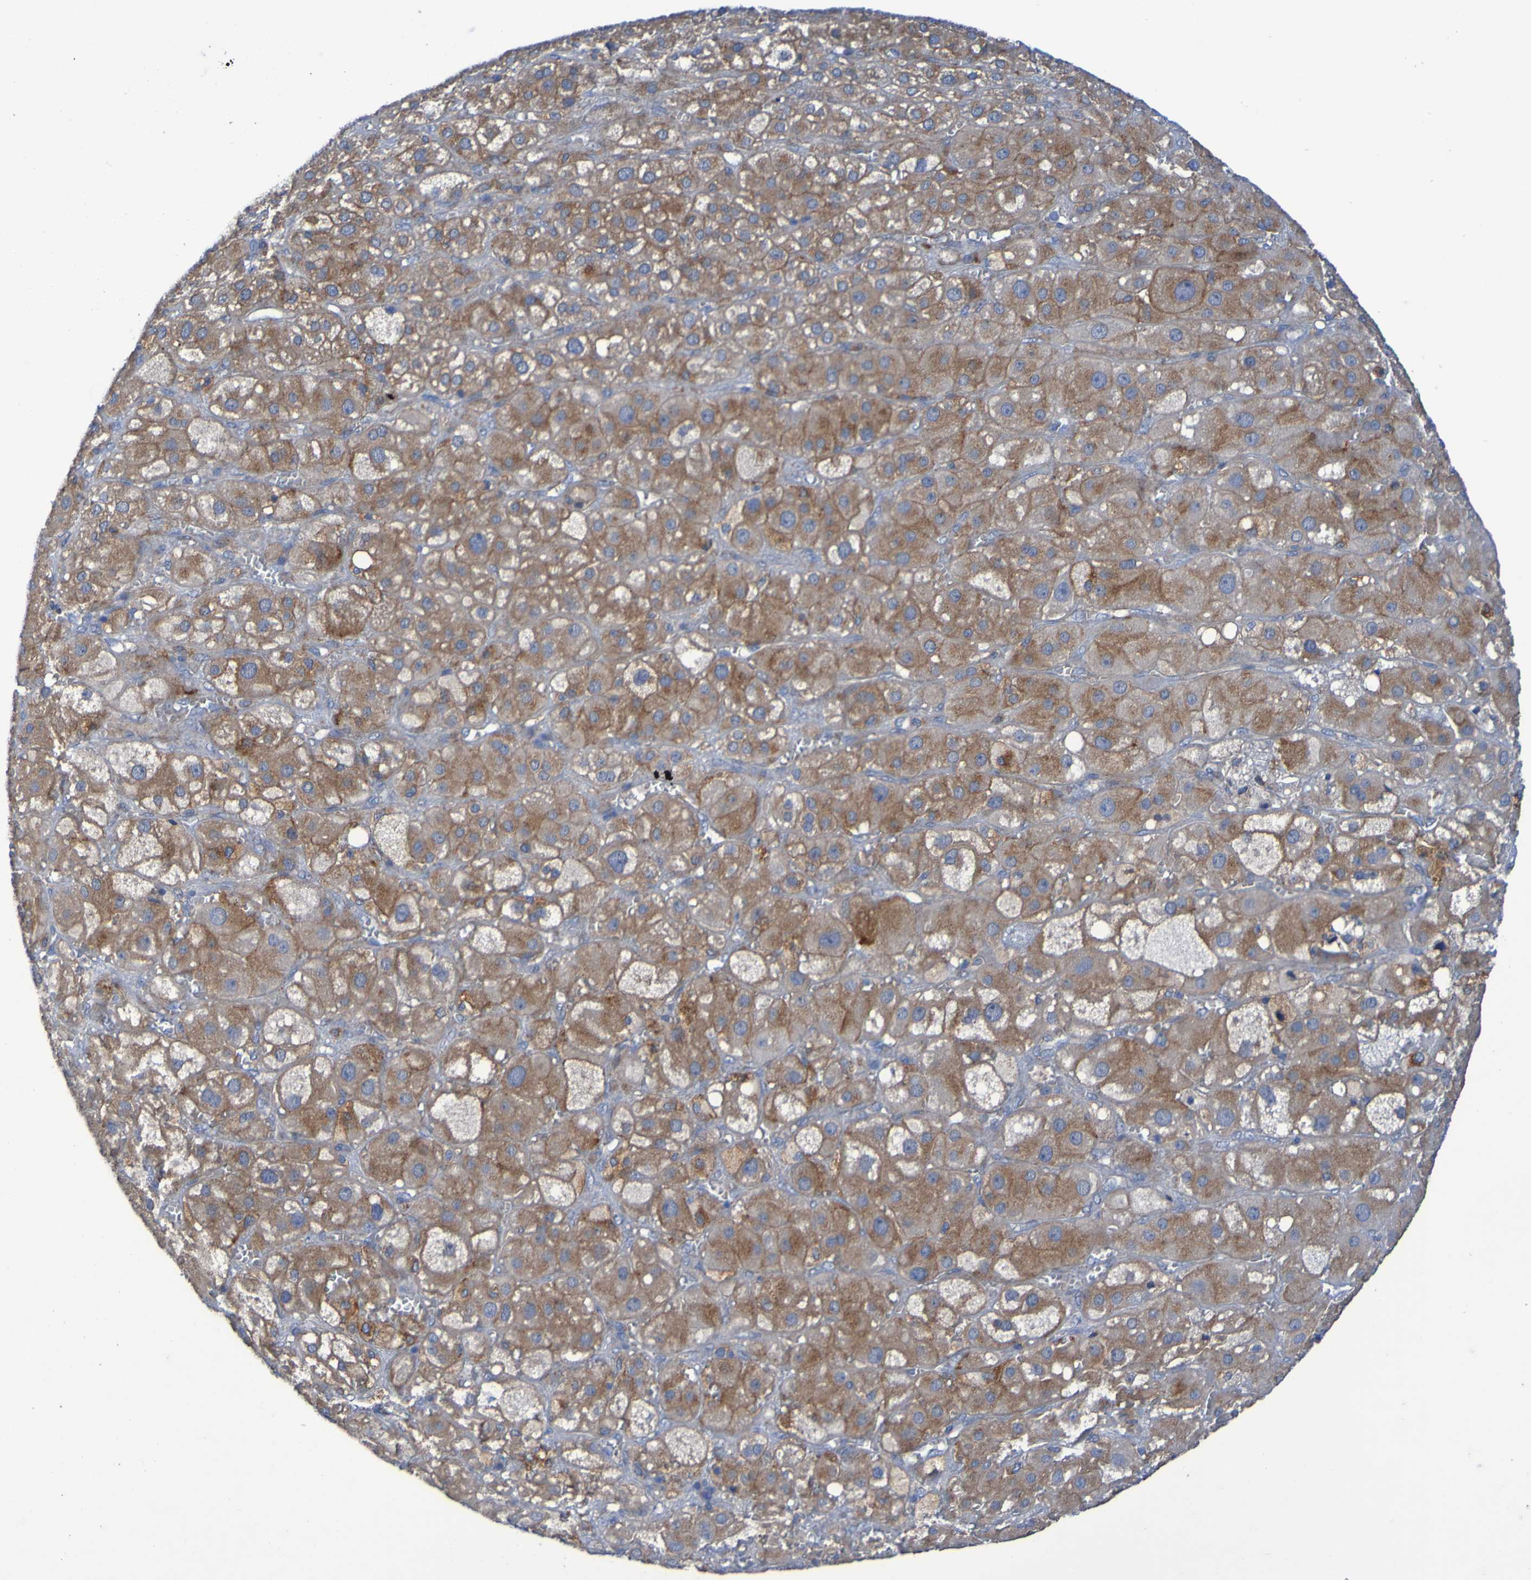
{"staining": {"intensity": "moderate", "quantity": ">75%", "location": "cytoplasmic/membranous"}, "tissue": "adrenal gland", "cell_type": "Glandular cells", "image_type": "normal", "snomed": [{"axis": "morphology", "description": "Normal tissue, NOS"}, {"axis": "topography", "description": "Adrenal gland"}], "caption": "Adrenal gland stained with DAB immunohistochemistry displays medium levels of moderate cytoplasmic/membranous positivity in approximately >75% of glandular cells.", "gene": "ARHGEF16", "patient": {"sex": "female", "age": 47}}